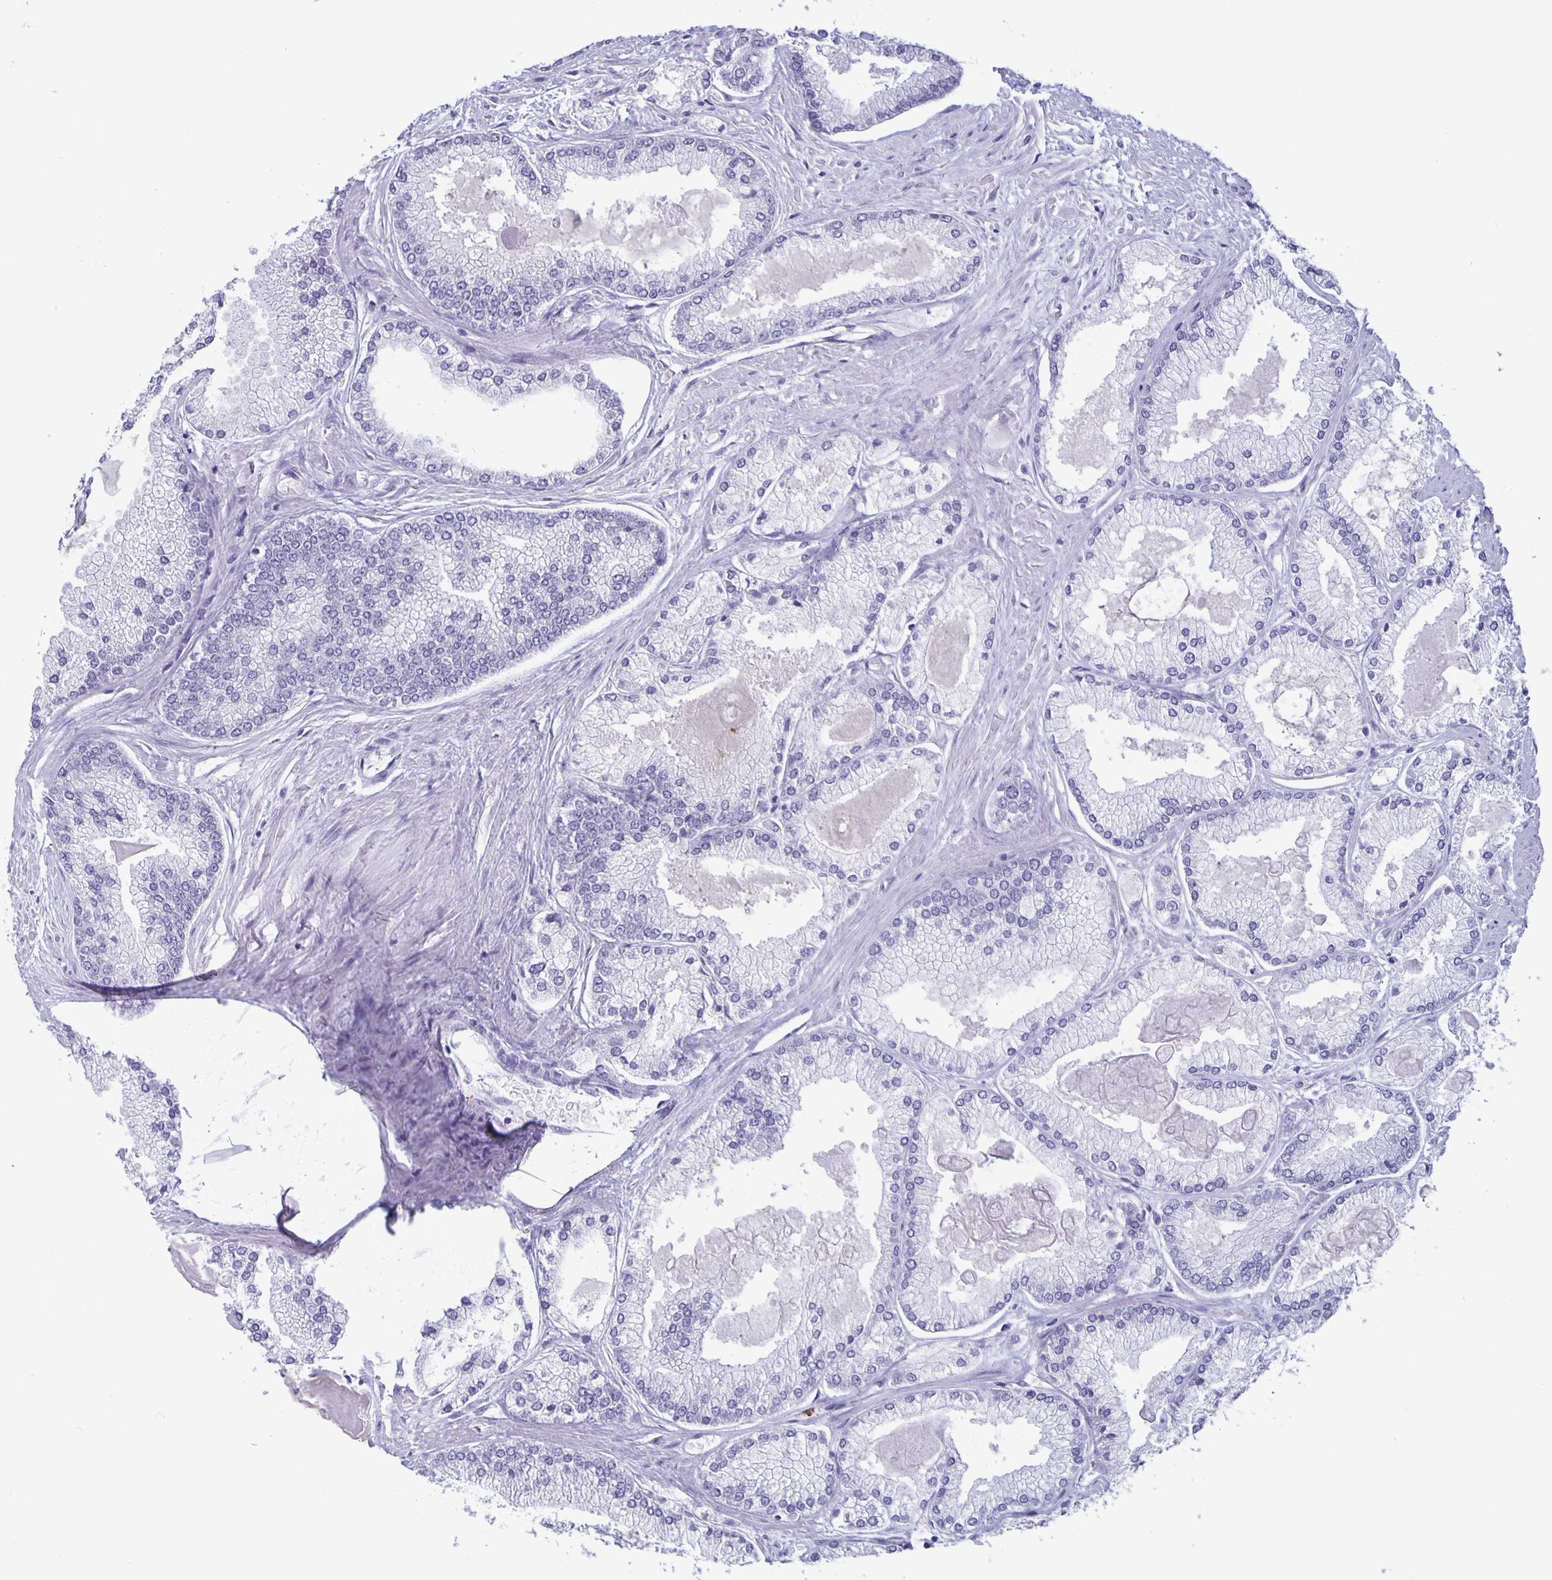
{"staining": {"intensity": "negative", "quantity": "none", "location": "none"}, "tissue": "prostate cancer", "cell_type": "Tumor cells", "image_type": "cancer", "snomed": [{"axis": "morphology", "description": "Adenocarcinoma, High grade"}, {"axis": "topography", "description": "Prostate"}], "caption": "Adenocarcinoma (high-grade) (prostate) was stained to show a protein in brown. There is no significant positivity in tumor cells.", "gene": "PLCB3", "patient": {"sex": "male", "age": 68}}